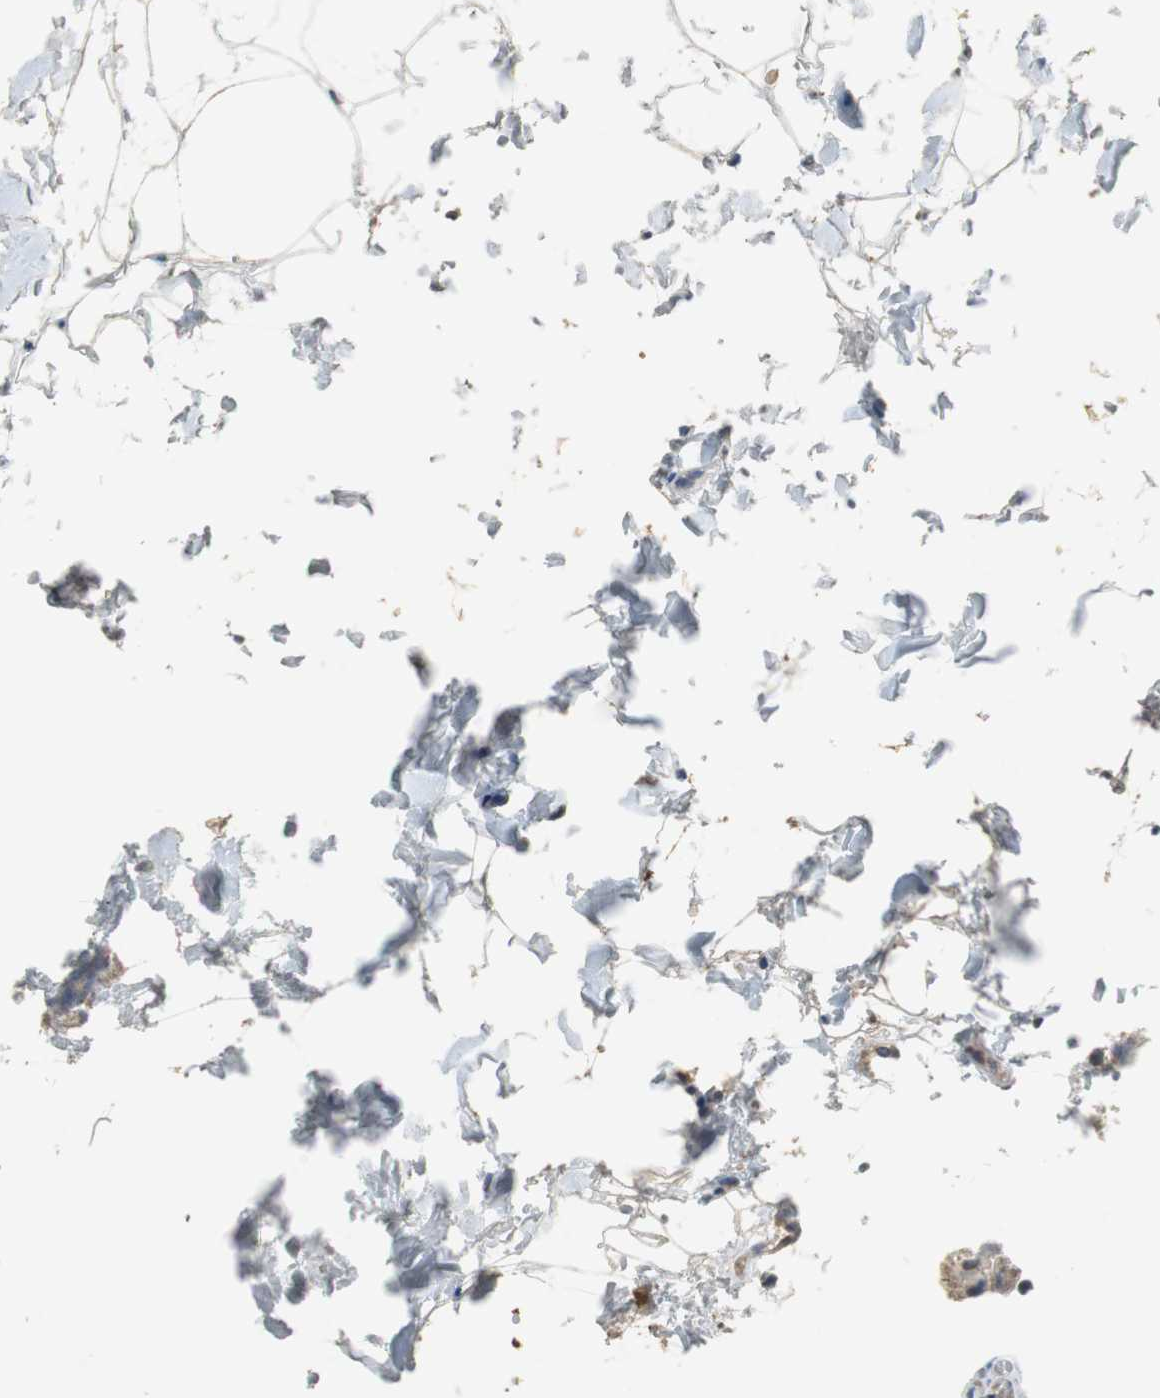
{"staining": {"intensity": "moderate", "quantity": ">75%", "location": "cytoplasmic/membranous,nuclear"}, "tissue": "gallbladder", "cell_type": "Glandular cells", "image_type": "normal", "snomed": [{"axis": "morphology", "description": "Normal tissue, NOS"}, {"axis": "topography", "description": "Gallbladder"}], "caption": "This photomicrograph exhibits immunohistochemistry staining of unremarkable gallbladder, with medium moderate cytoplasmic/membranous,nuclear positivity in approximately >75% of glandular cells.", "gene": "UBQLN2", "patient": {"sex": "female", "age": 24}}